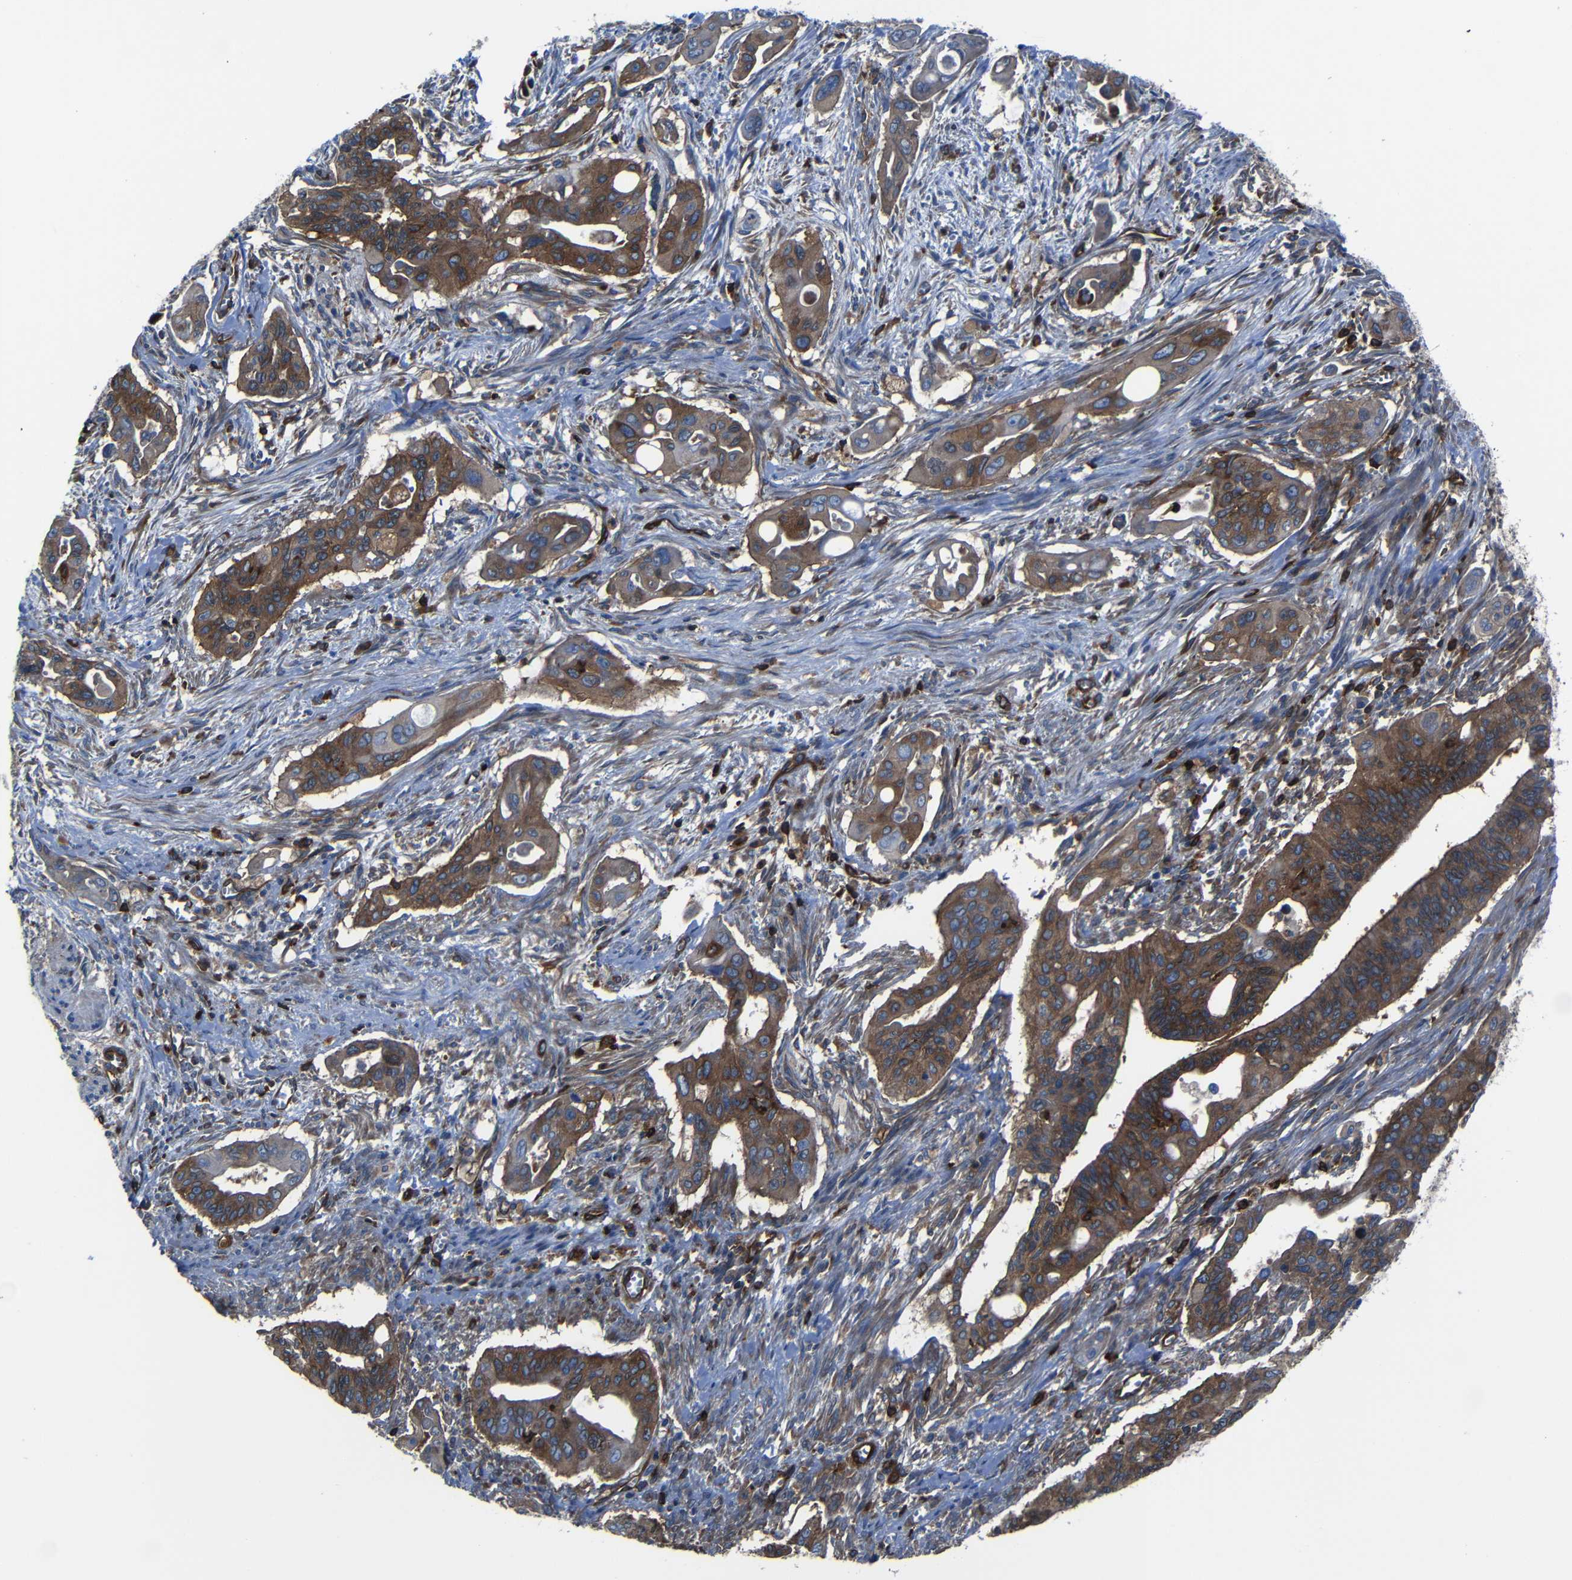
{"staining": {"intensity": "strong", "quantity": ">75%", "location": "cytoplasmic/membranous"}, "tissue": "pancreatic cancer", "cell_type": "Tumor cells", "image_type": "cancer", "snomed": [{"axis": "morphology", "description": "Adenocarcinoma, NOS"}, {"axis": "topography", "description": "Pancreas"}], "caption": "Immunohistochemical staining of pancreatic cancer (adenocarcinoma) reveals strong cytoplasmic/membranous protein staining in approximately >75% of tumor cells.", "gene": "ARHGEF1", "patient": {"sex": "male", "age": 77}}